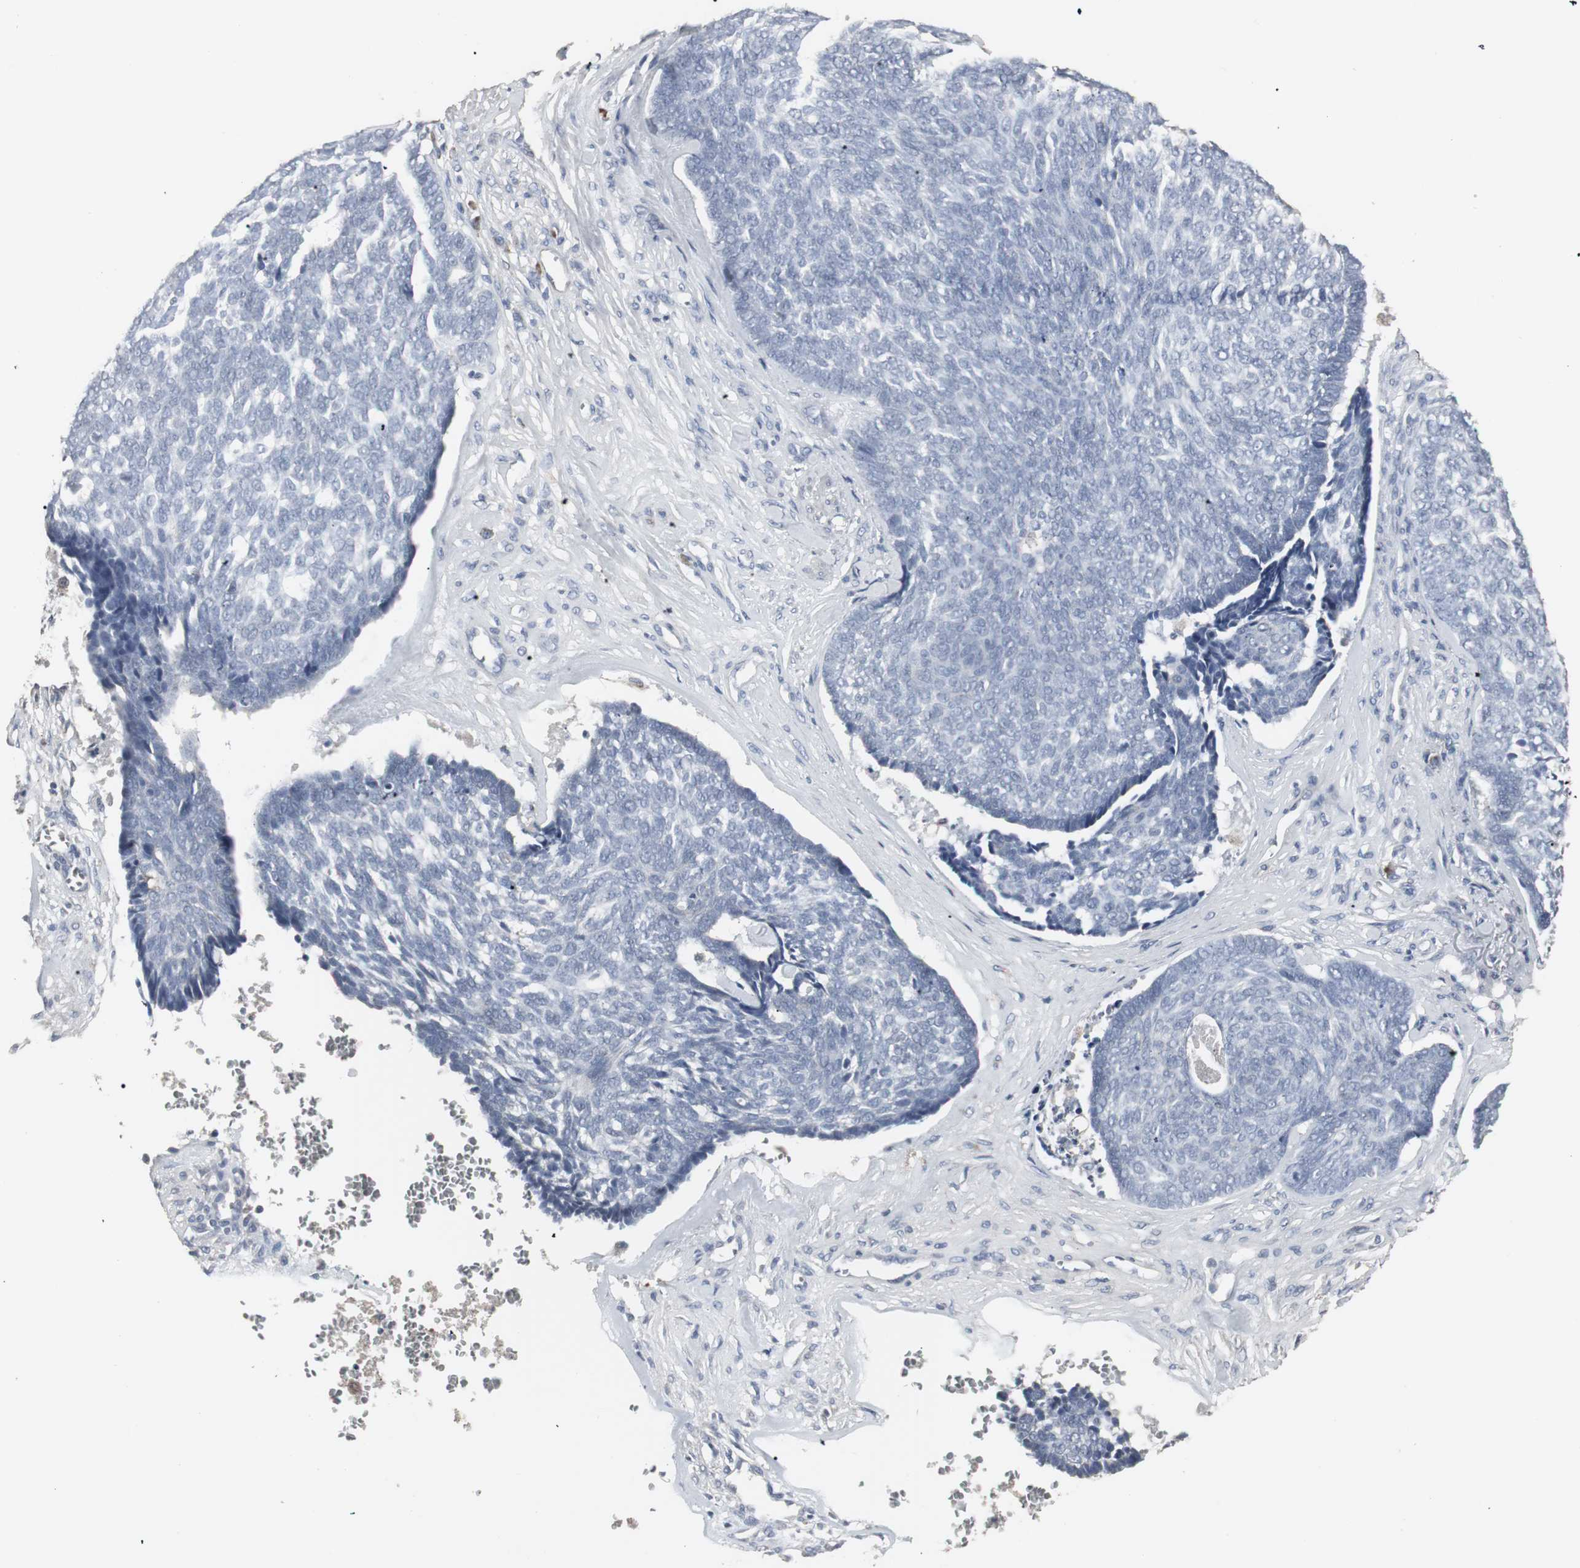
{"staining": {"intensity": "negative", "quantity": "none", "location": "none"}, "tissue": "skin cancer", "cell_type": "Tumor cells", "image_type": "cancer", "snomed": [{"axis": "morphology", "description": "Basal cell carcinoma"}, {"axis": "topography", "description": "Skin"}], "caption": "DAB (3,3'-diaminobenzidine) immunohistochemical staining of skin cancer demonstrates no significant staining in tumor cells.", "gene": "ACAA1", "patient": {"sex": "male", "age": 84}}